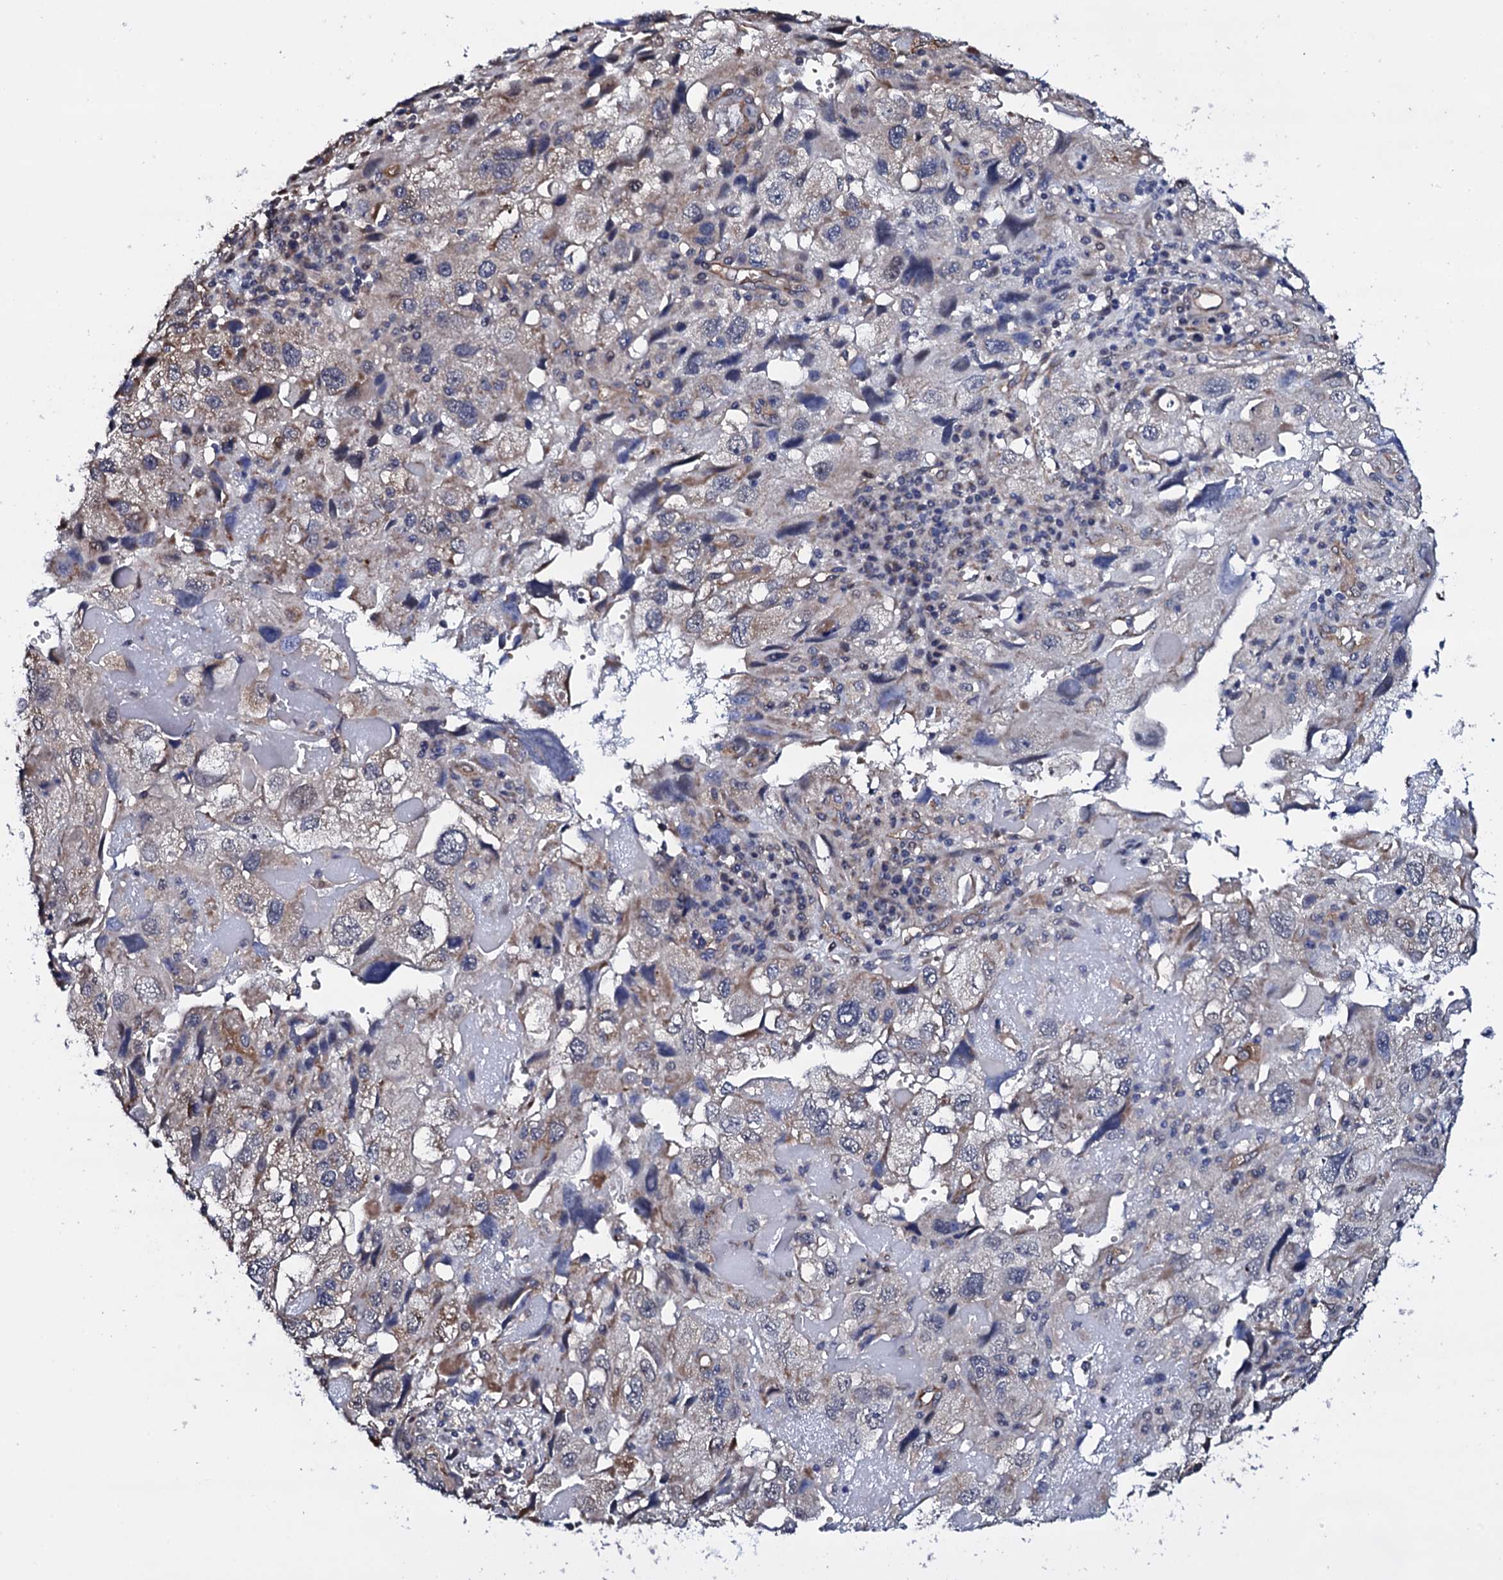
{"staining": {"intensity": "negative", "quantity": "none", "location": "none"}, "tissue": "endometrial cancer", "cell_type": "Tumor cells", "image_type": "cancer", "snomed": [{"axis": "morphology", "description": "Adenocarcinoma, NOS"}, {"axis": "topography", "description": "Endometrium"}], "caption": "Human endometrial cancer stained for a protein using IHC reveals no positivity in tumor cells.", "gene": "GAREM1", "patient": {"sex": "female", "age": 49}}